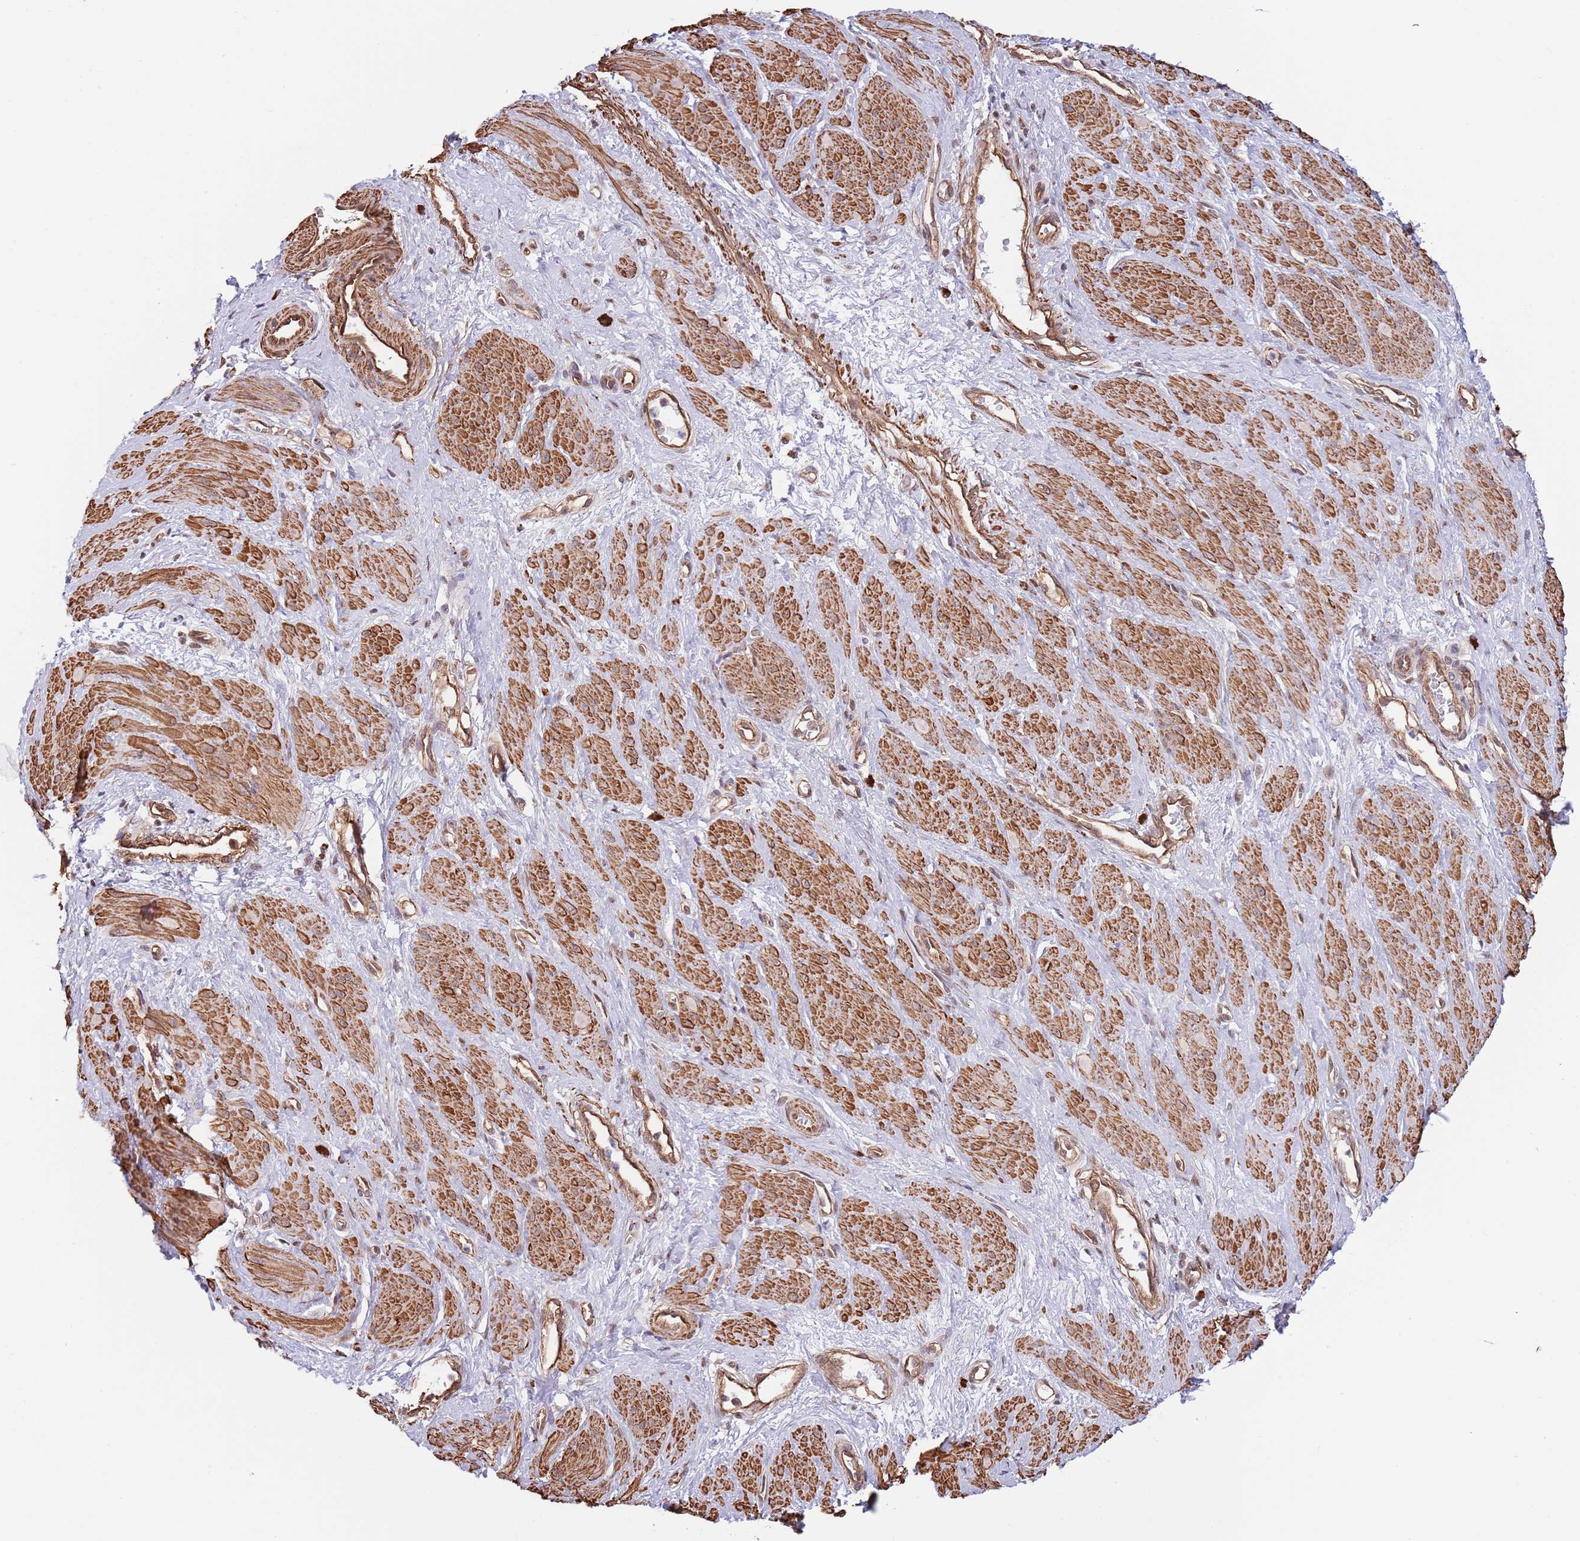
{"staining": {"intensity": "strong", "quantity": "25%-75%", "location": "cytoplasmic/membranous"}, "tissue": "smooth muscle", "cell_type": "Smooth muscle cells", "image_type": "normal", "snomed": [{"axis": "morphology", "description": "Normal tissue, NOS"}, {"axis": "topography", "description": "Smooth muscle"}, {"axis": "topography", "description": "Uterus"}], "caption": "IHC staining of unremarkable smooth muscle, which exhibits high levels of strong cytoplasmic/membranous staining in approximately 25%-75% of smooth muscle cells indicating strong cytoplasmic/membranous protein staining. The staining was performed using DAB (3,3'-diaminobenzidine) (brown) for protein detection and nuclei were counterstained in hematoxylin (blue).", "gene": "BPNT1", "patient": {"sex": "female", "age": 39}}